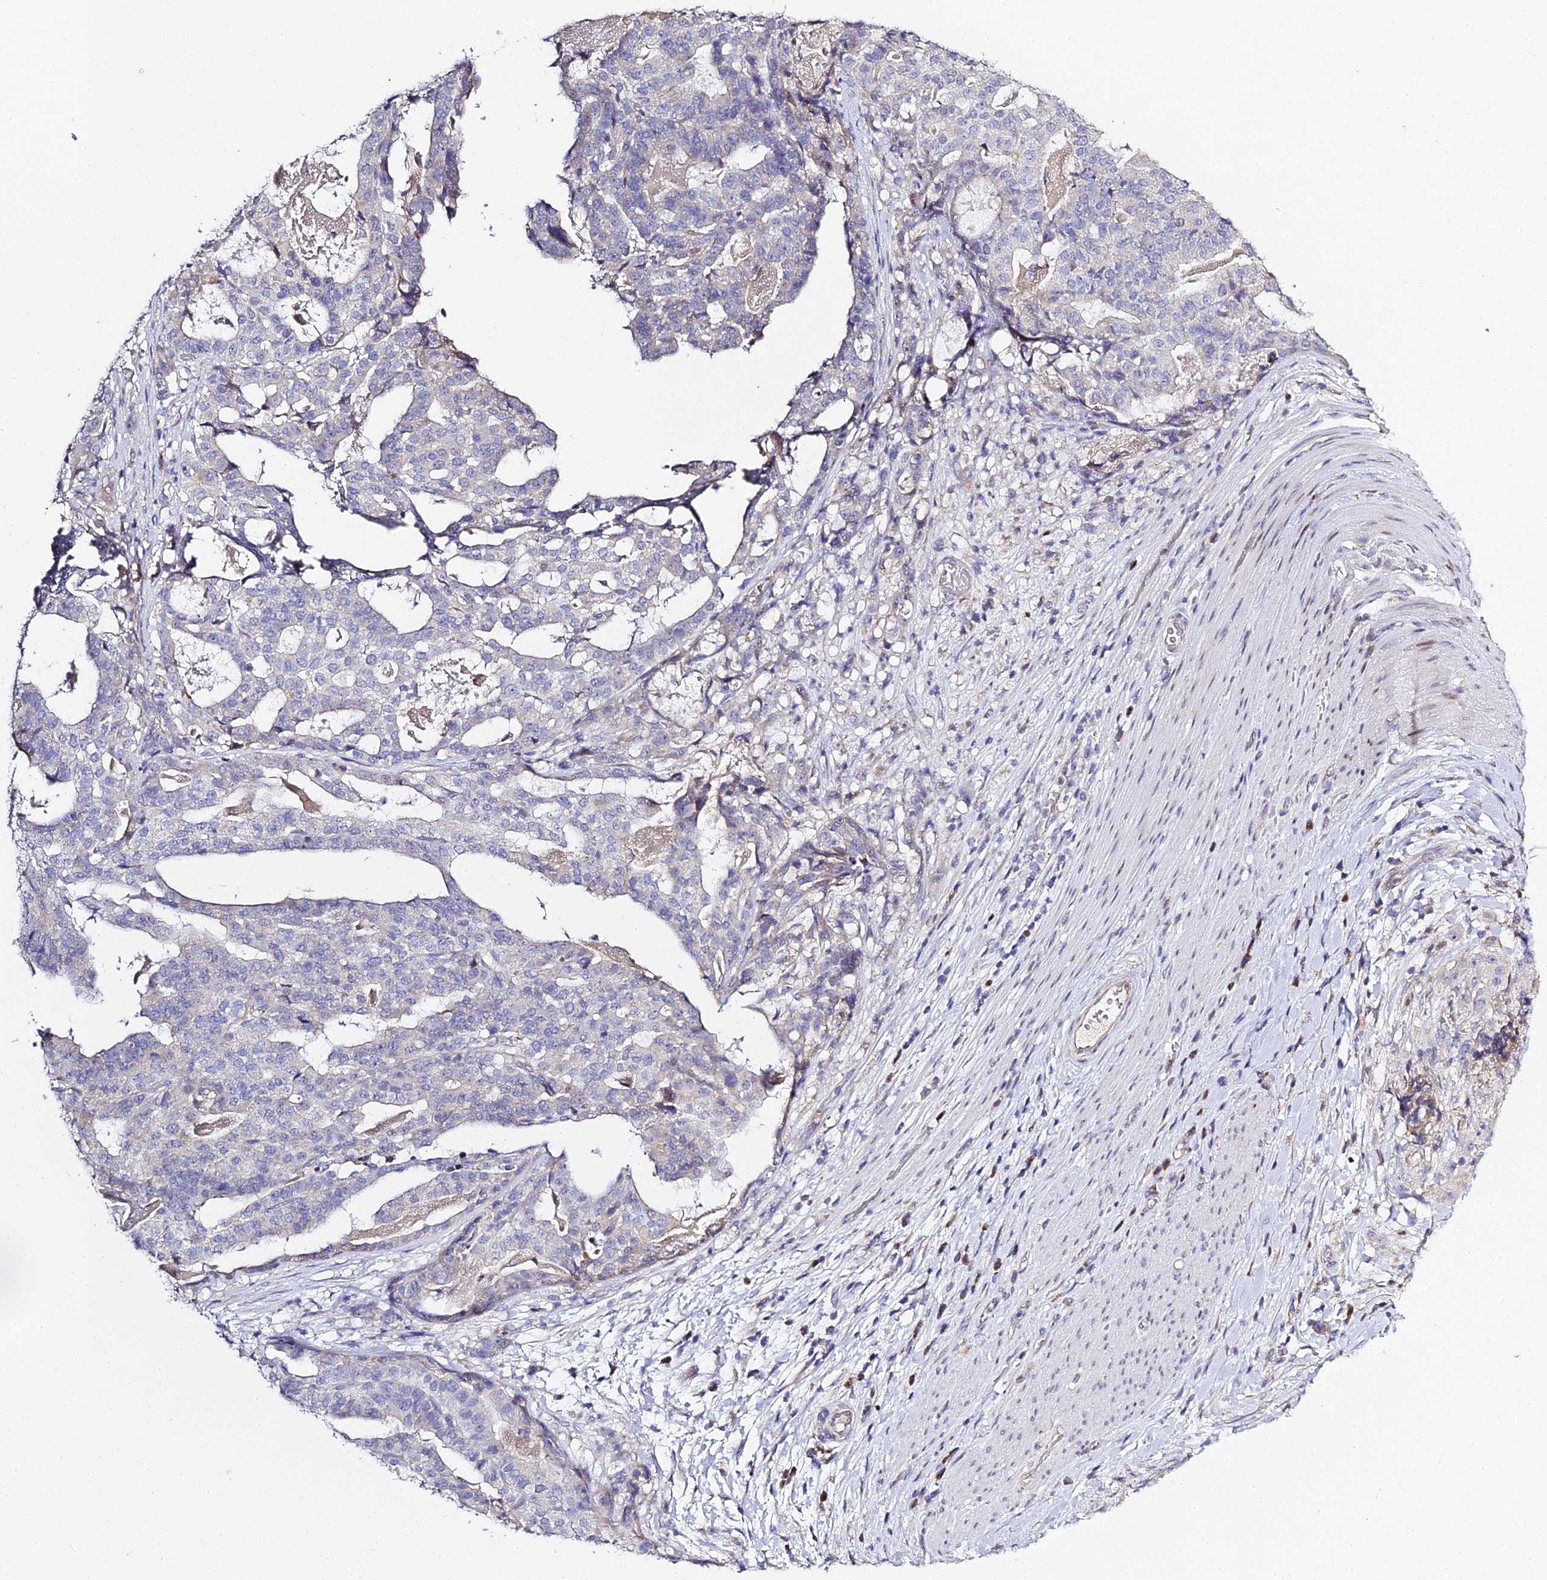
{"staining": {"intensity": "negative", "quantity": "none", "location": "none"}, "tissue": "stomach cancer", "cell_type": "Tumor cells", "image_type": "cancer", "snomed": [{"axis": "morphology", "description": "Adenocarcinoma, NOS"}, {"axis": "topography", "description": "Stomach"}], "caption": "Tumor cells show no significant protein staining in stomach cancer.", "gene": "SERP1", "patient": {"sex": "male", "age": 48}}